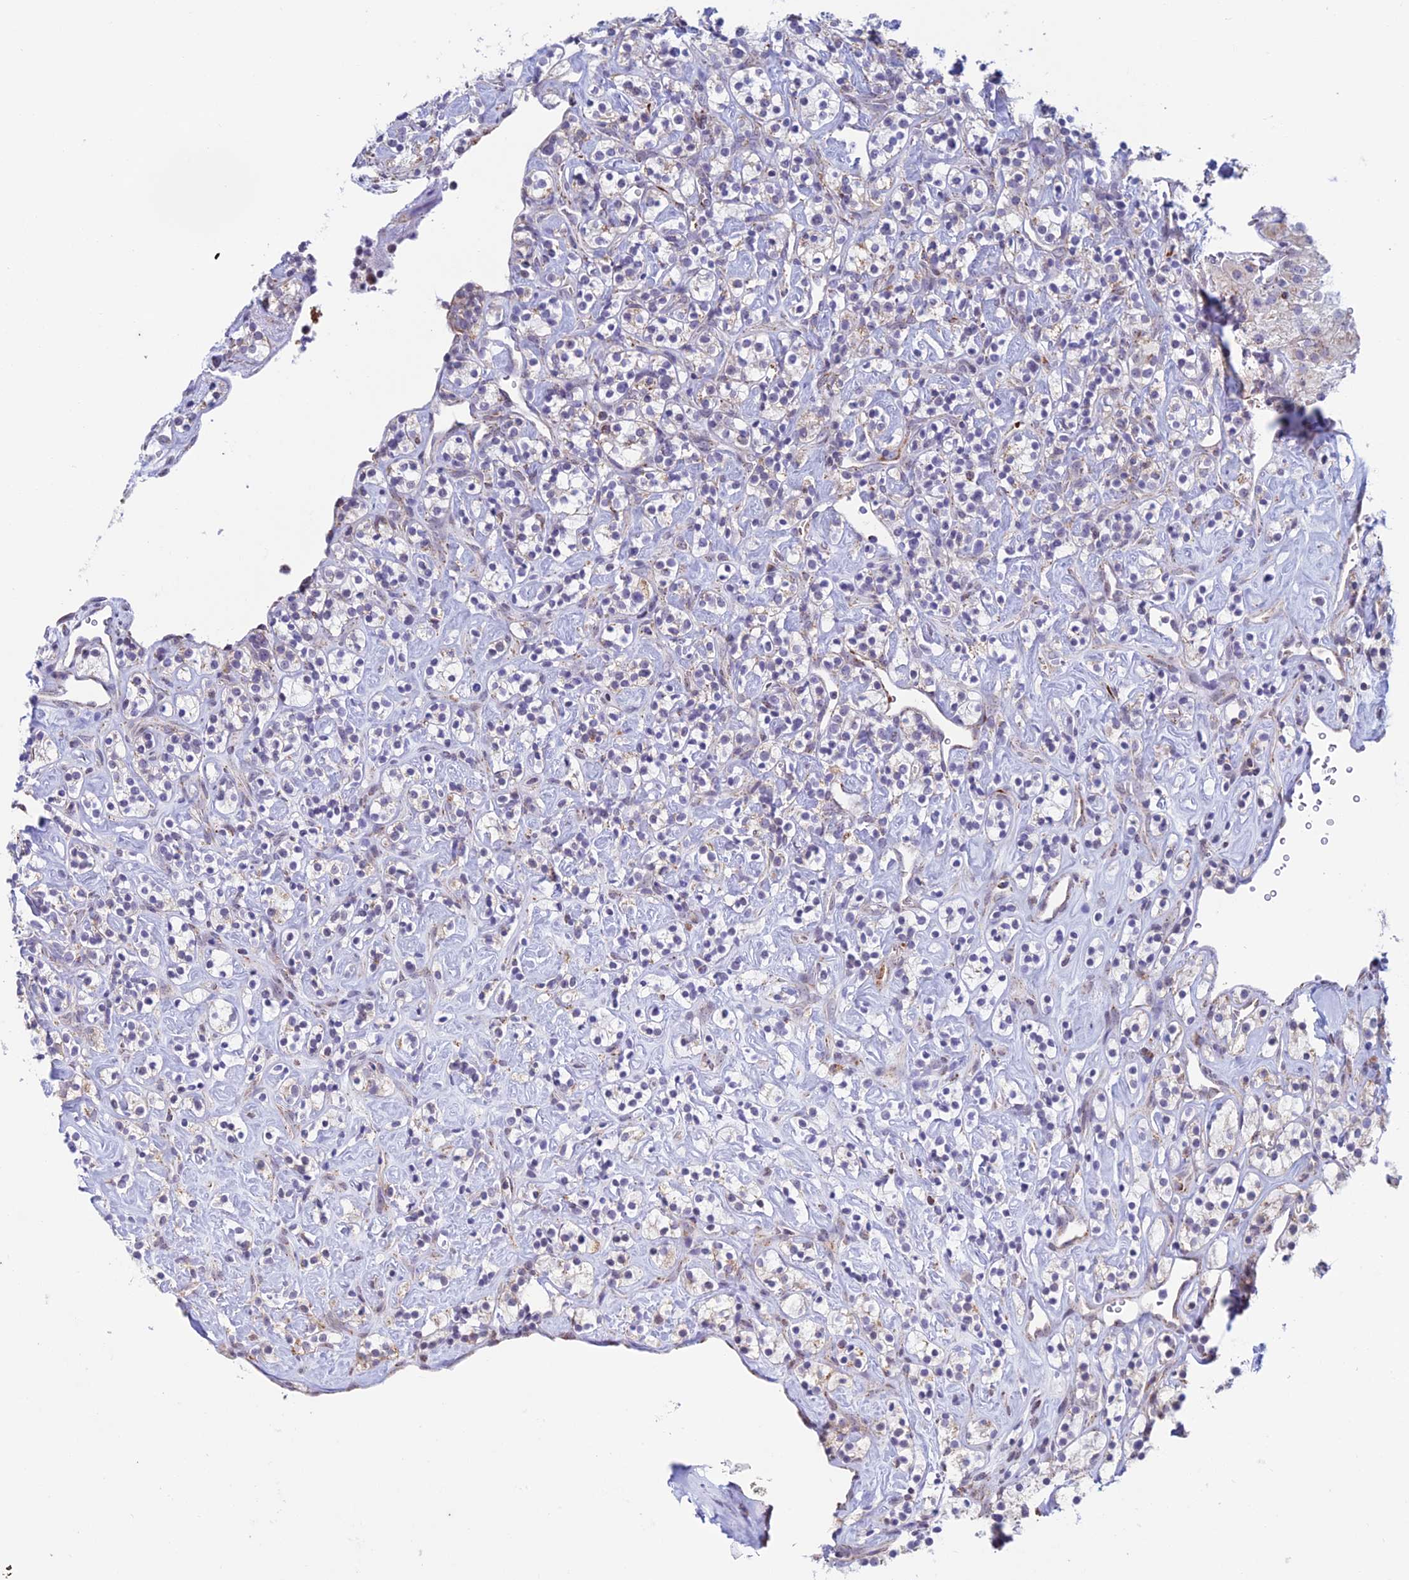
{"staining": {"intensity": "weak", "quantity": "25%-75%", "location": "cytoplasmic/membranous"}, "tissue": "renal cancer", "cell_type": "Tumor cells", "image_type": "cancer", "snomed": [{"axis": "morphology", "description": "Adenocarcinoma, NOS"}, {"axis": "topography", "description": "Kidney"}], "caption": "Immunohistochemistry (IHC) histopathology image of renal cancer stained for a protein (brown), which displays low levels of weak cytoplasmic/membranous staining in approximately 25%-75% of tumor cells.", "gene": "ZNG1B", "patient": {"sex": "male", "age": 77}}